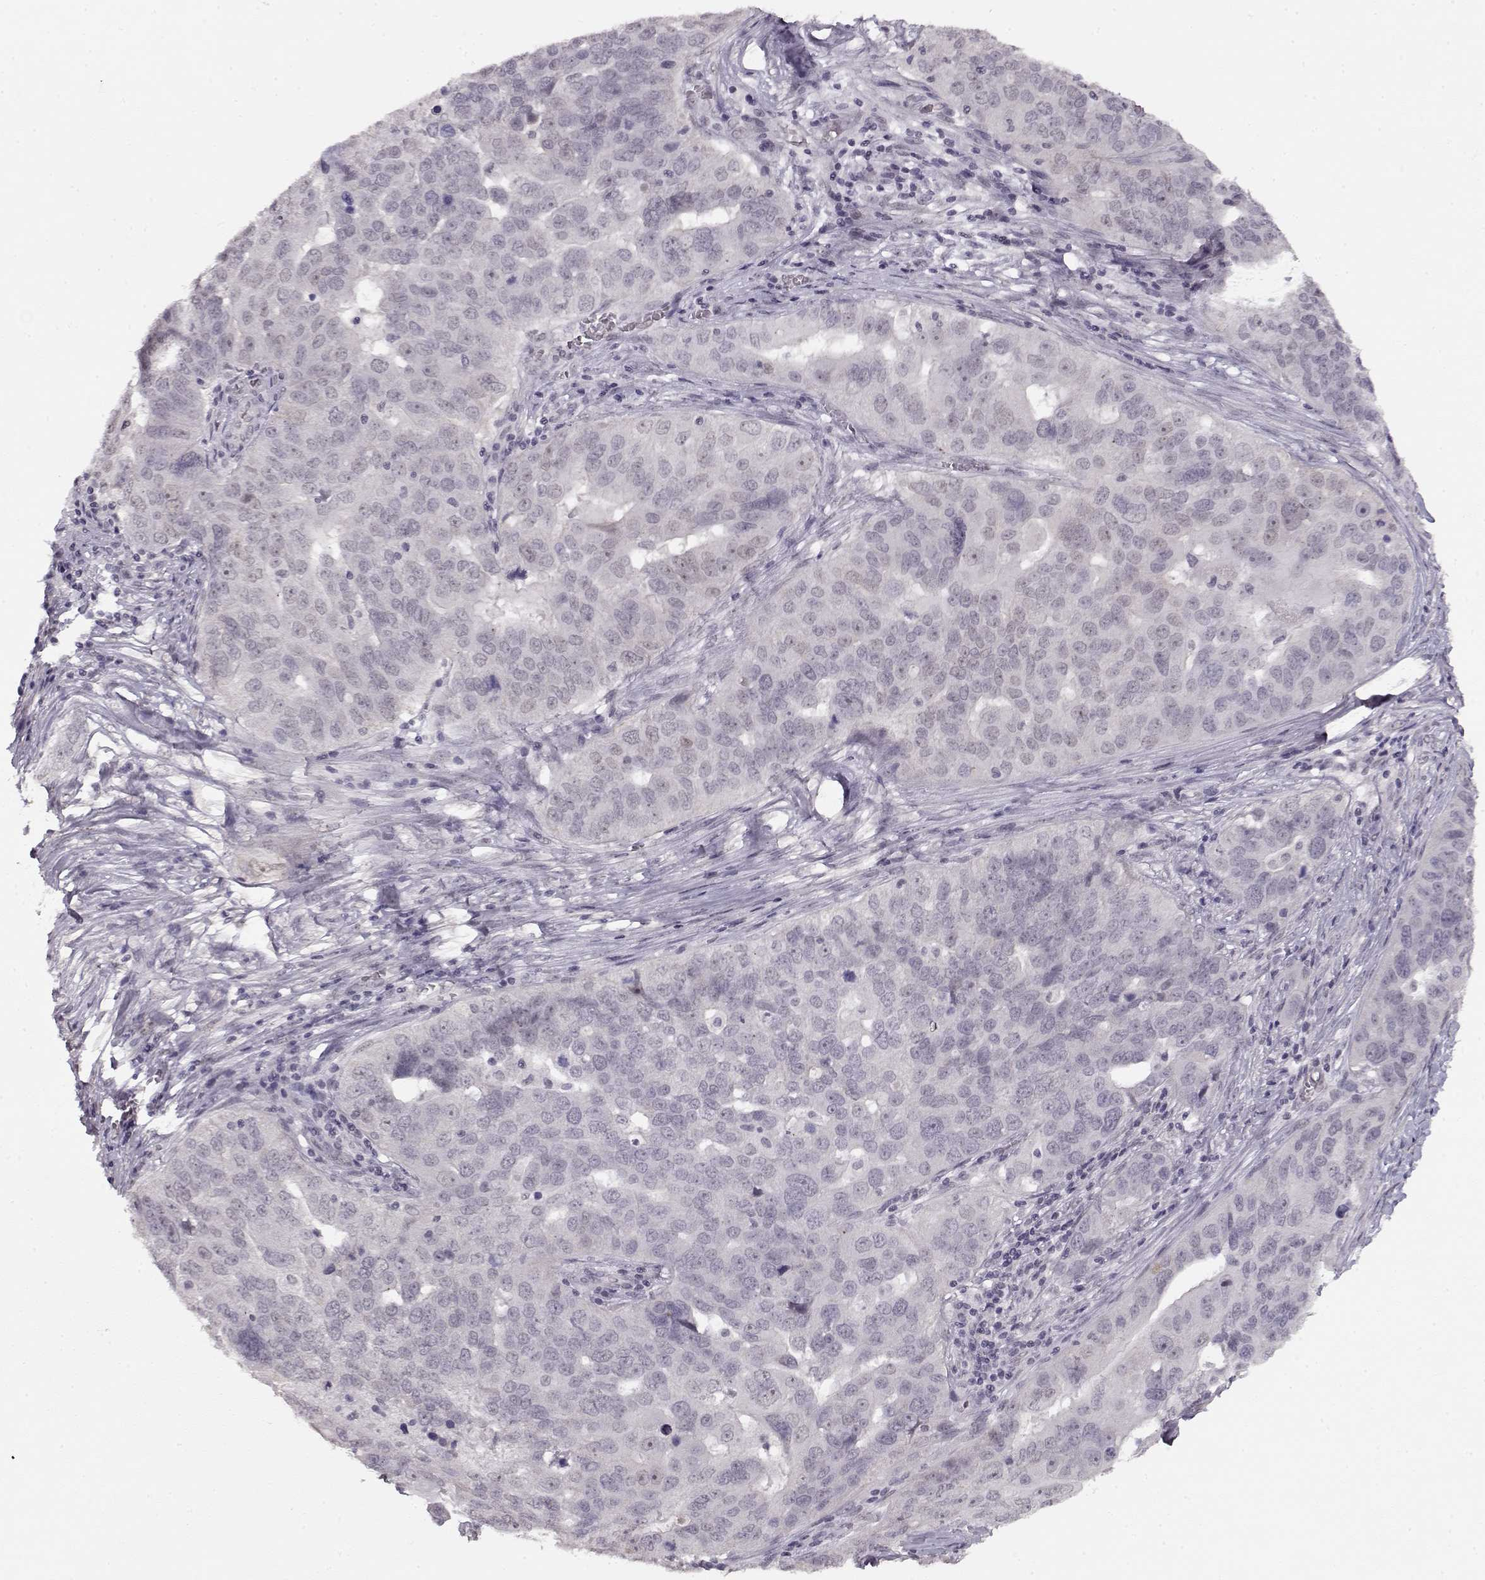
{"staining": {"intensity": "negative", "quantity": "none", "location": "none"}, "tissue": "ovarian cancer", "cell_type": "Tumor cells", "image_type": "cancer", "snomed": [{"axis": "morphology", "description": "Carcinoma, endometroid"}, {"axis": "topography", "description": "Soft tissue"}, {"axis": "topography", "description": "Ovary"}], "caption": "Tumor cells show no significant protein positivity in ovarian endometroid carcinoma.", "gene": "PCP4", "patient": {"sex": "female", "age": 52}}